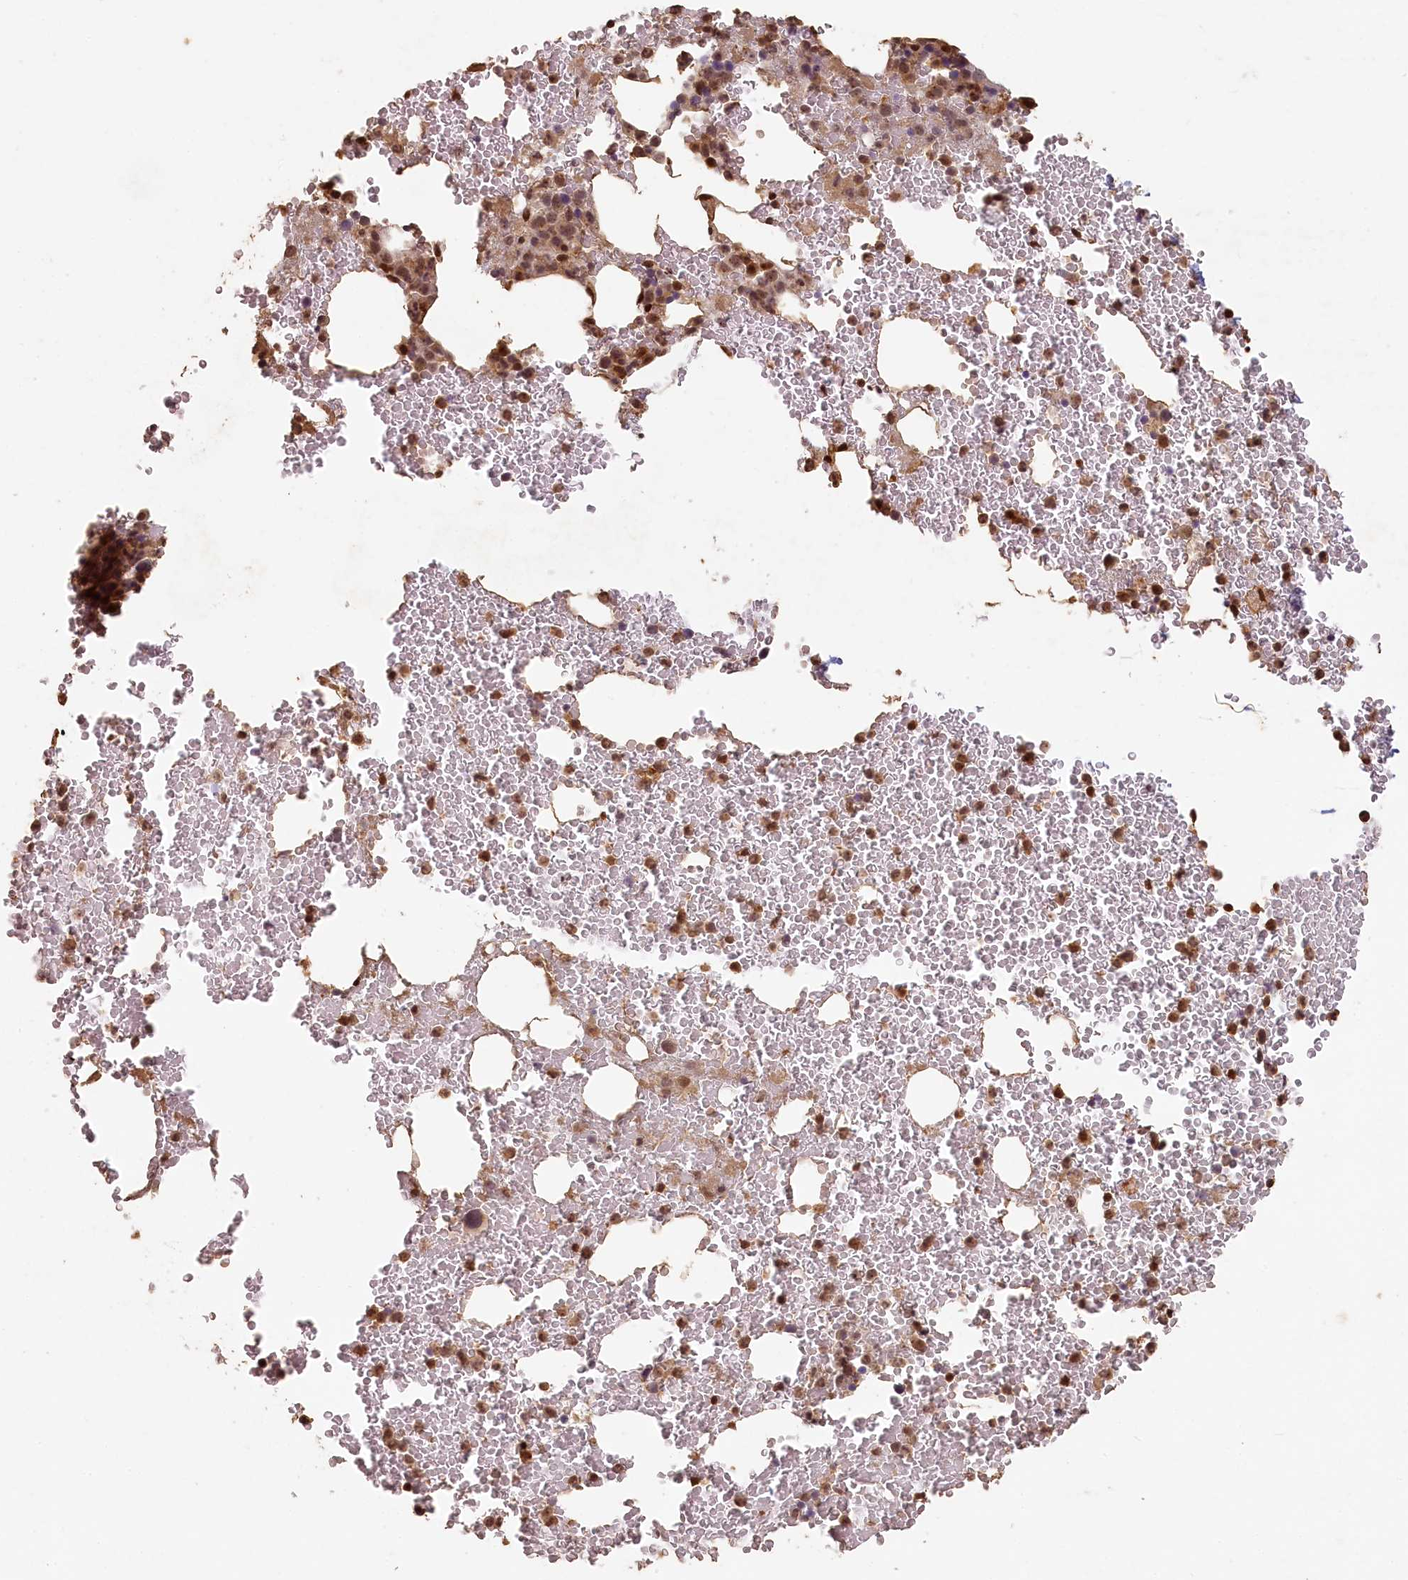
{"staining": {"intensity": "moderate", "quantity": "25%-75%", "location": "nuclear"}, "tissue": "bone marrow", "cell_type": "Hematopoietic cells", "image_type": "normal", "snomed": [{"axis": "morphology", "description": "Normal tissue, NOS"}, {"axis": "morphology", "description": "Inflammation, NOS"}, {"axis": "topography", "description": "Bone marrow"}], "caption": "Protein expression analysis of normal human bone marrow reveals moderate nuclear expression in about 25%-75% of hematopoietic cells. Using DAB (3,3'-diaminobenzidine) (brown) and hematoxylin (blue) stains, captured at high magnification using brightfield microscopy.", "gene": "MADD", "patient": {"sex": "female", "age": 78}}